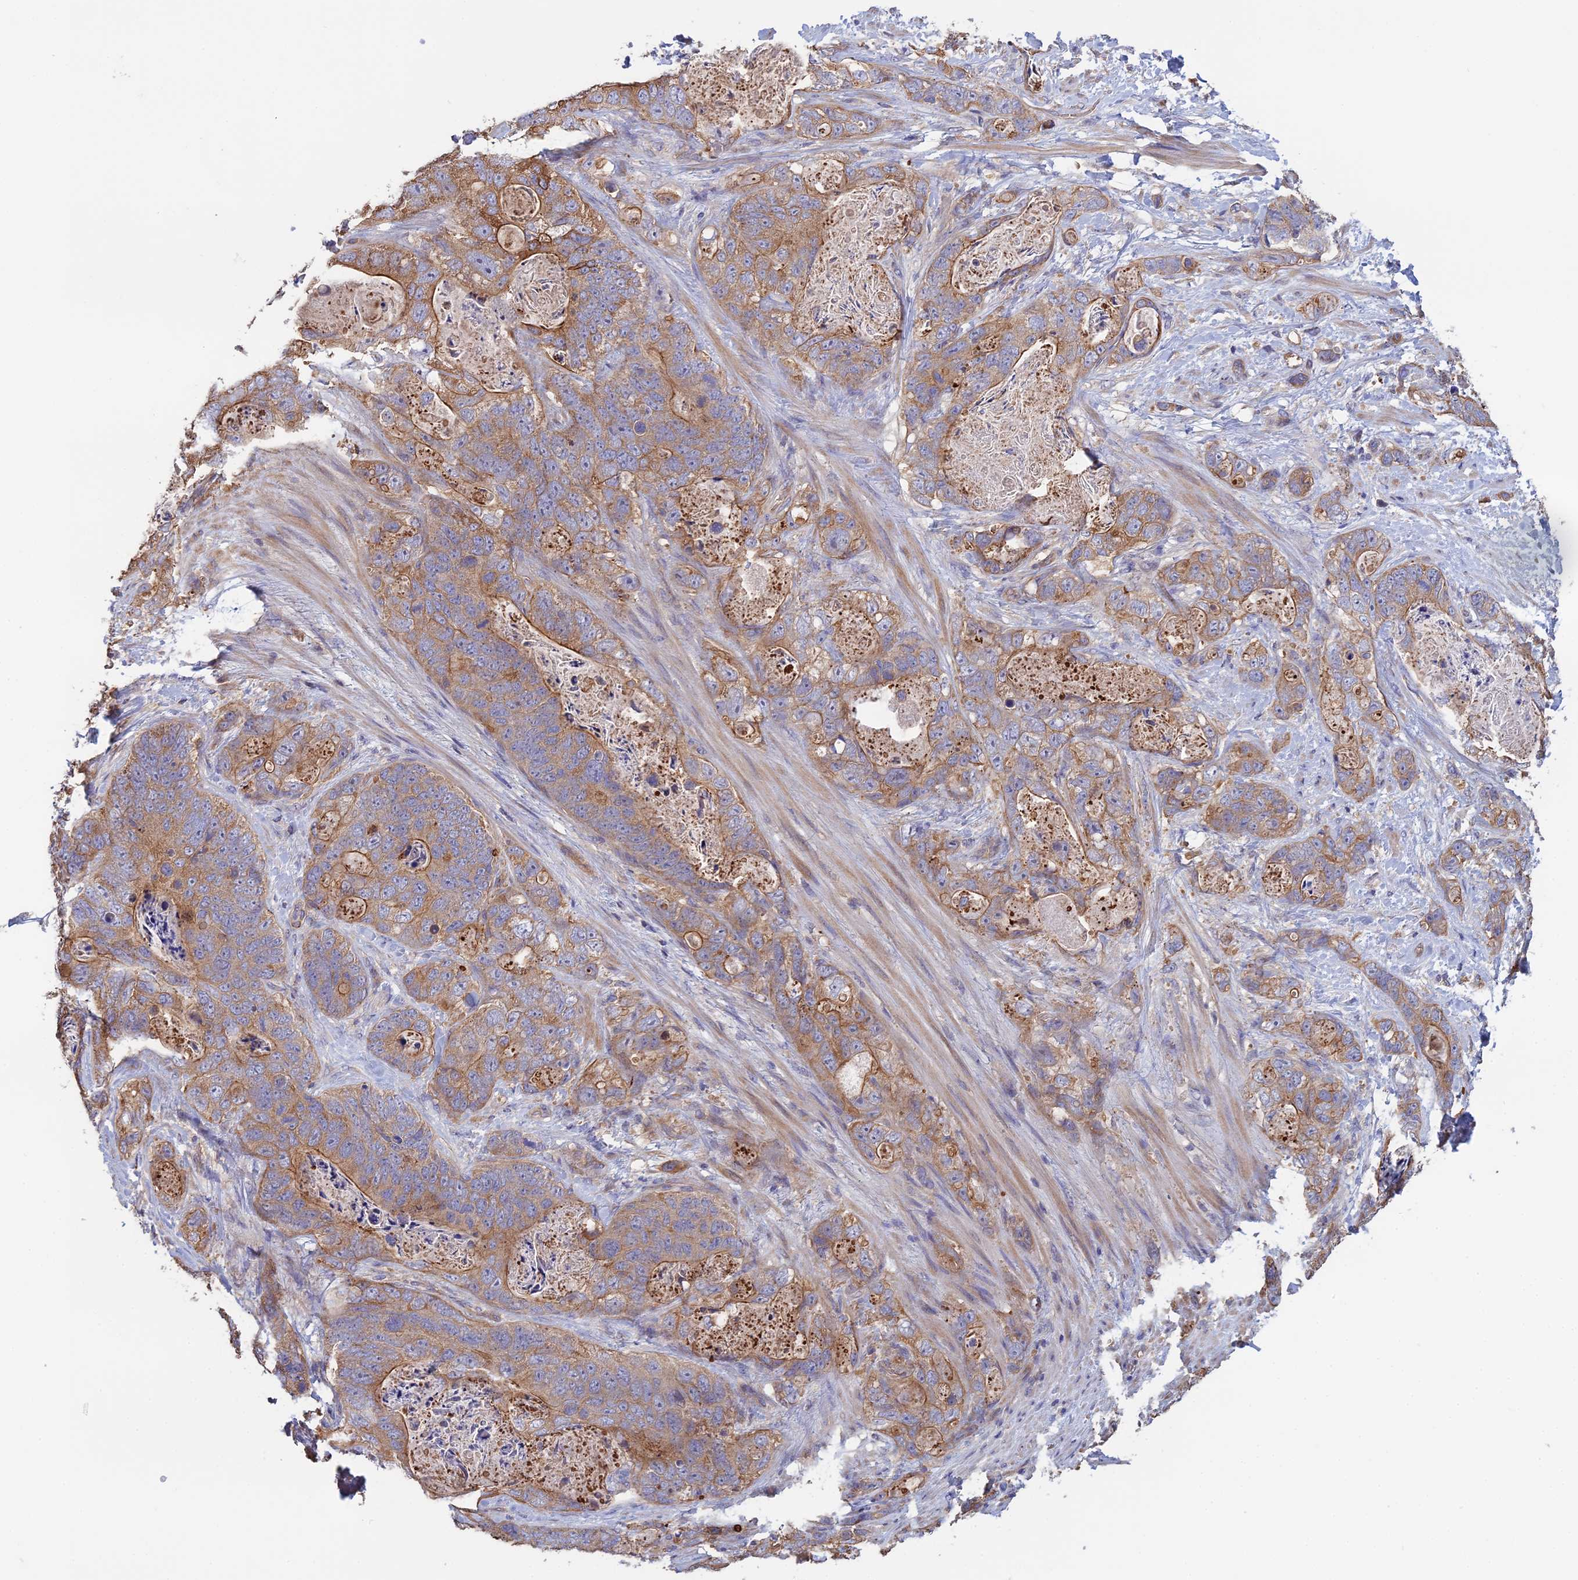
{"staining": {"intensity": "moderate", "quantity": "25%-75%", "location": "cytoplasmic/membranous"}, "tissue": "stomach cancer", "cell_type": "Tumor cells", "image_type": "cancer", "snomed": [{"axis": "morphology", "description": "Normal tissue, NOS"}, {"axis": "morphology", "description": "Adenocarcinoma, NOS"}, {"axis": "topography", "description": "Stomach"}], "caption": "Protein staining of stomach adenocarcinoma tissue displays moderate cytoplasmic/membranous positivity in about 25%-75% of tumor cells.", "gene": "GALR2", "patient": {"sex": "female", "age": 89}}